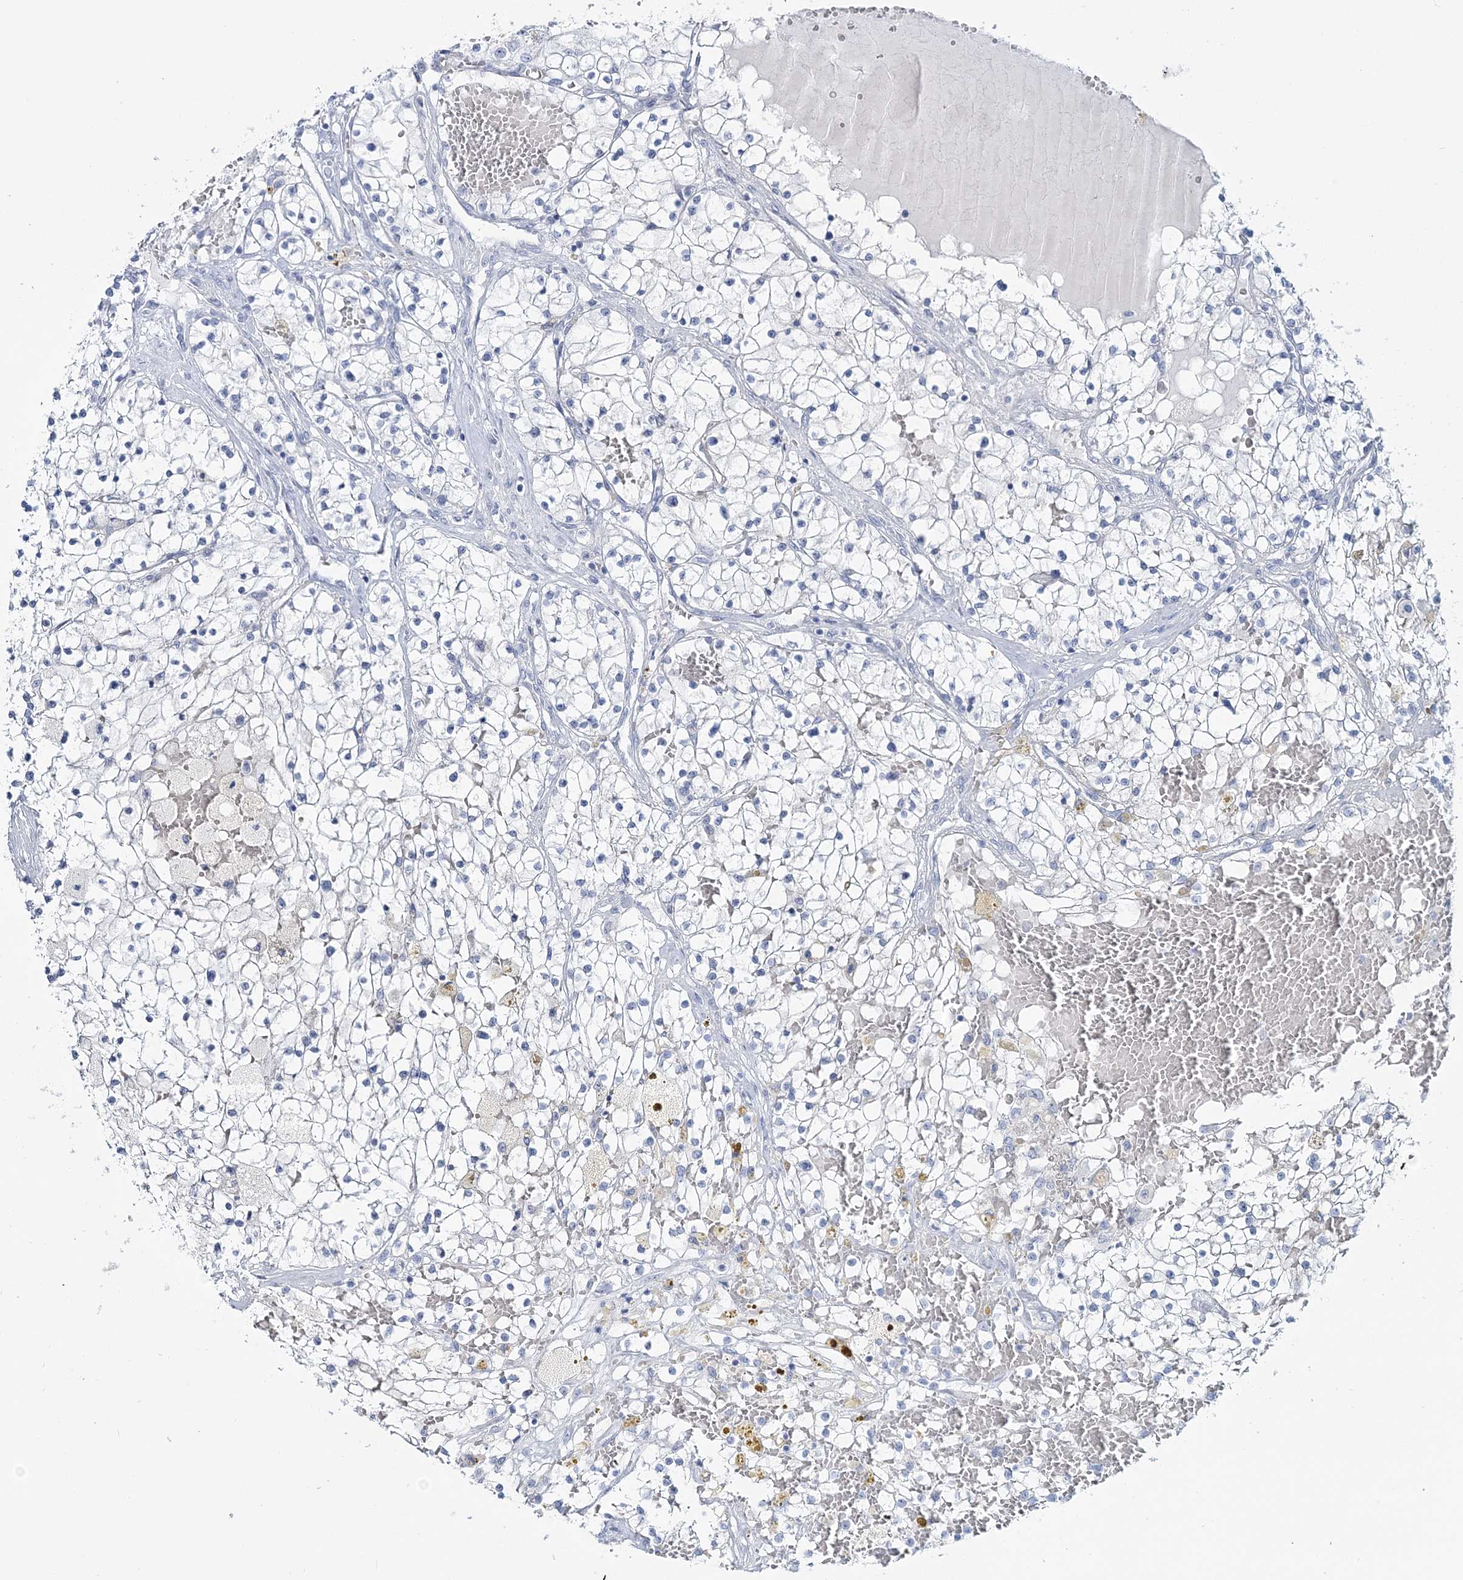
{"staining": {"intensity": "negative", "quantity": "none", "location": "none"}, "tissue": "renal cancer", "cell_type": "Tumor cells", "image_type": "cancer", "snomed": [{"axis": "morphology", "description": "Normal tissue, NOS"}, {"axis": "morphology", "description": "Adenocarcinoma, NOS"}, {"axis": "topography", "description": "Kidney"}], "caption": "IHC photomicrograph of neoplastic tissue: renal cancer stained with DAB (3,3'-diaminobenzidine) demonstrates no significant protein expression in tumor cells.", "gene": "CYP3A4", "patient": {"sex": "male", "age": 68}}